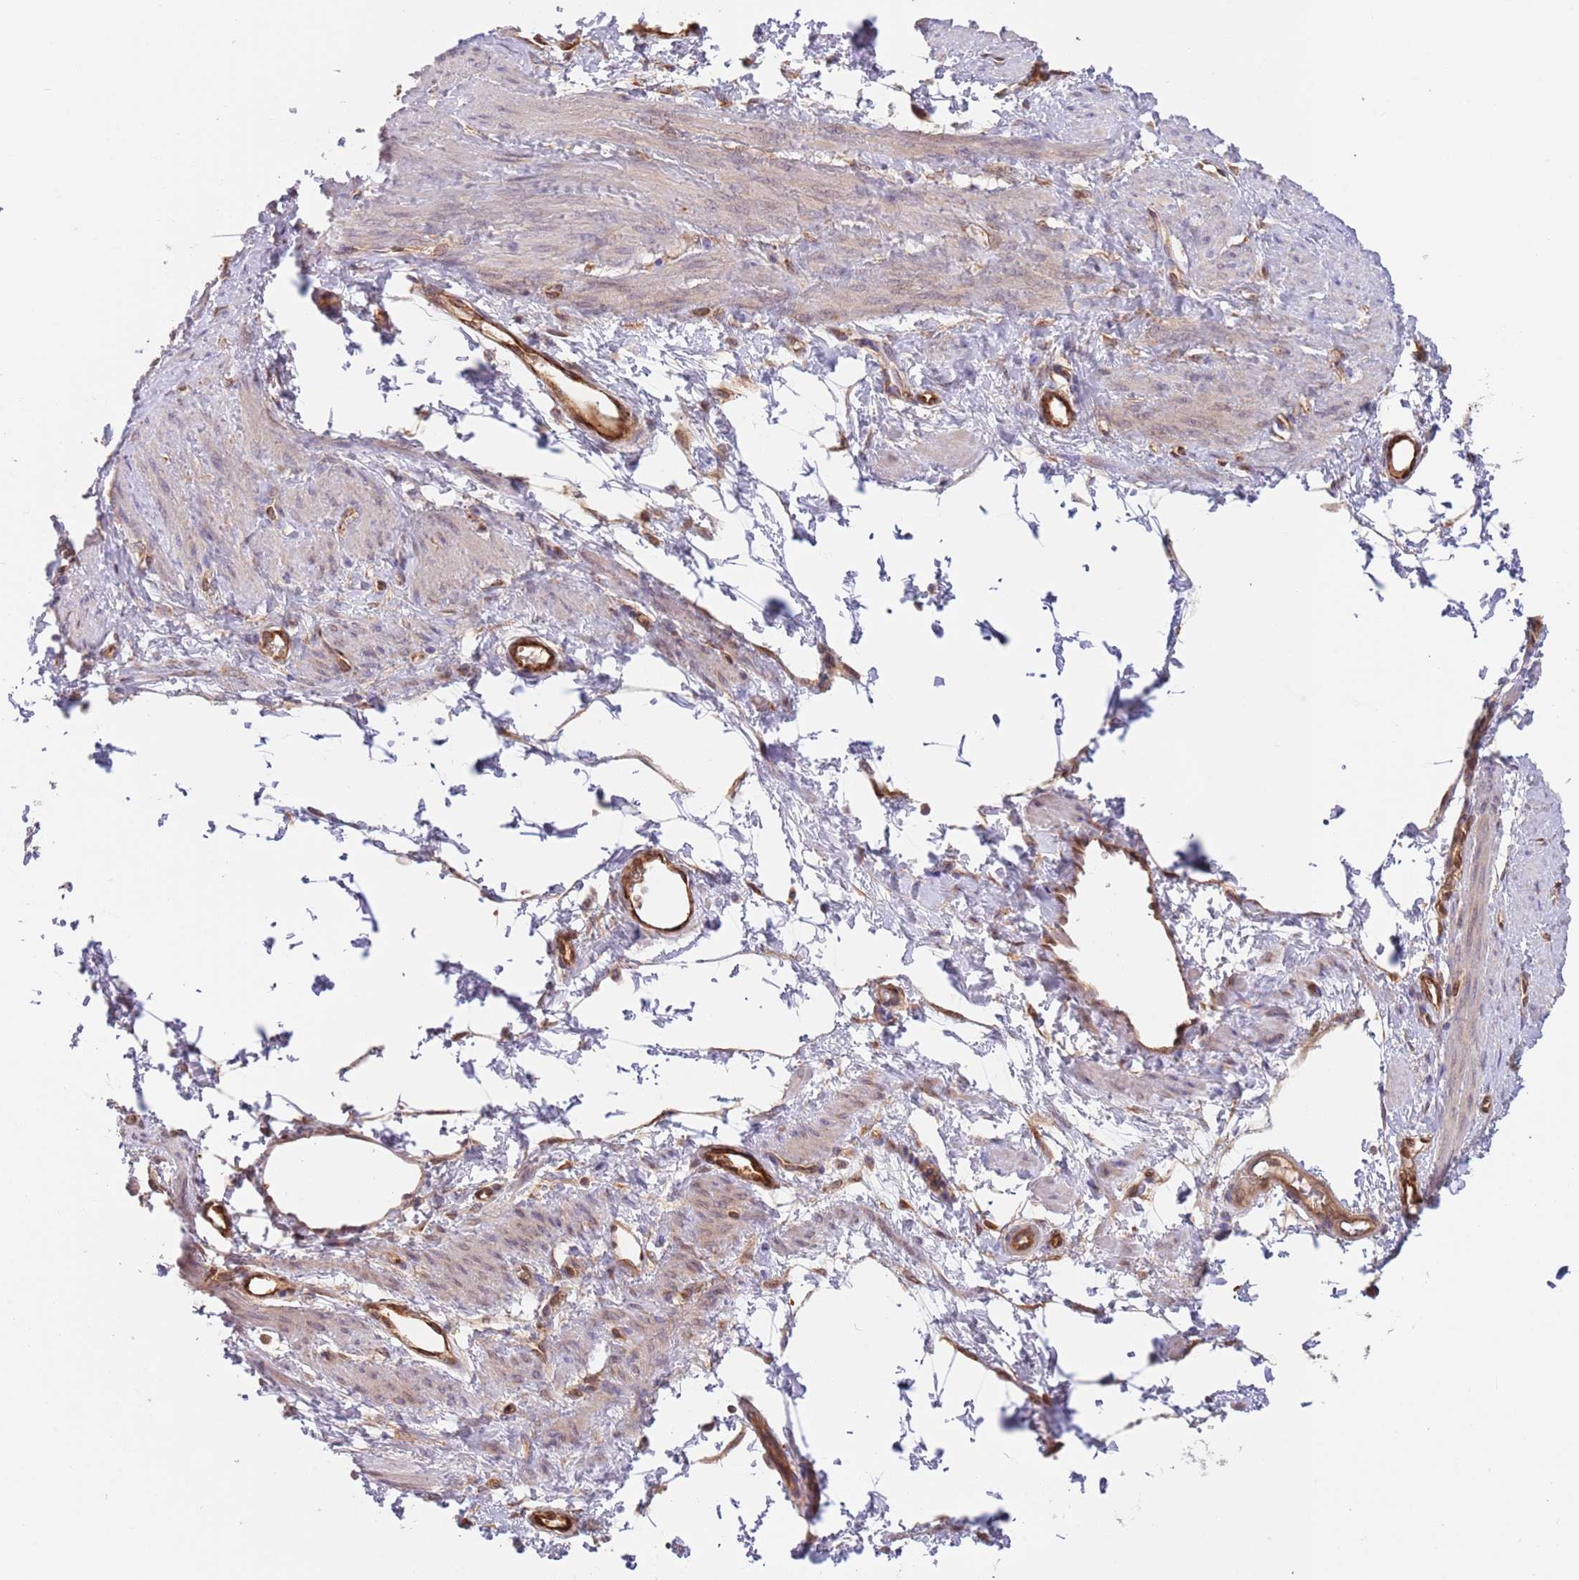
{"staining": {"intensity": "weak", "quantity": "<25%", "location": "cytoplasmic/membranous"}, "tissue": "smooth muscle", "cell_type": "Smooth muscle cells", "image_type": "normal", "snomed": [{"axis": "morphology", "description": "Normal tissue, NOS"}, {"axis": "topography", "description": "Smooth muscle"}, {"axis": "topography", "description": "Uterus"}], "caption": "A high-resolution image shows immunohistochemistry (IHC) staining of unremarkable smooth muscle, which shows no significant positivity in smooth muscle cells. Brightfield microscopy of immunohistochemistry (IHC) stained with DAB (brown) and hematoxylin (blue), captured at high magnification.", "gene": "GUK1", "patient": {"sex": "female", "age": 39}}